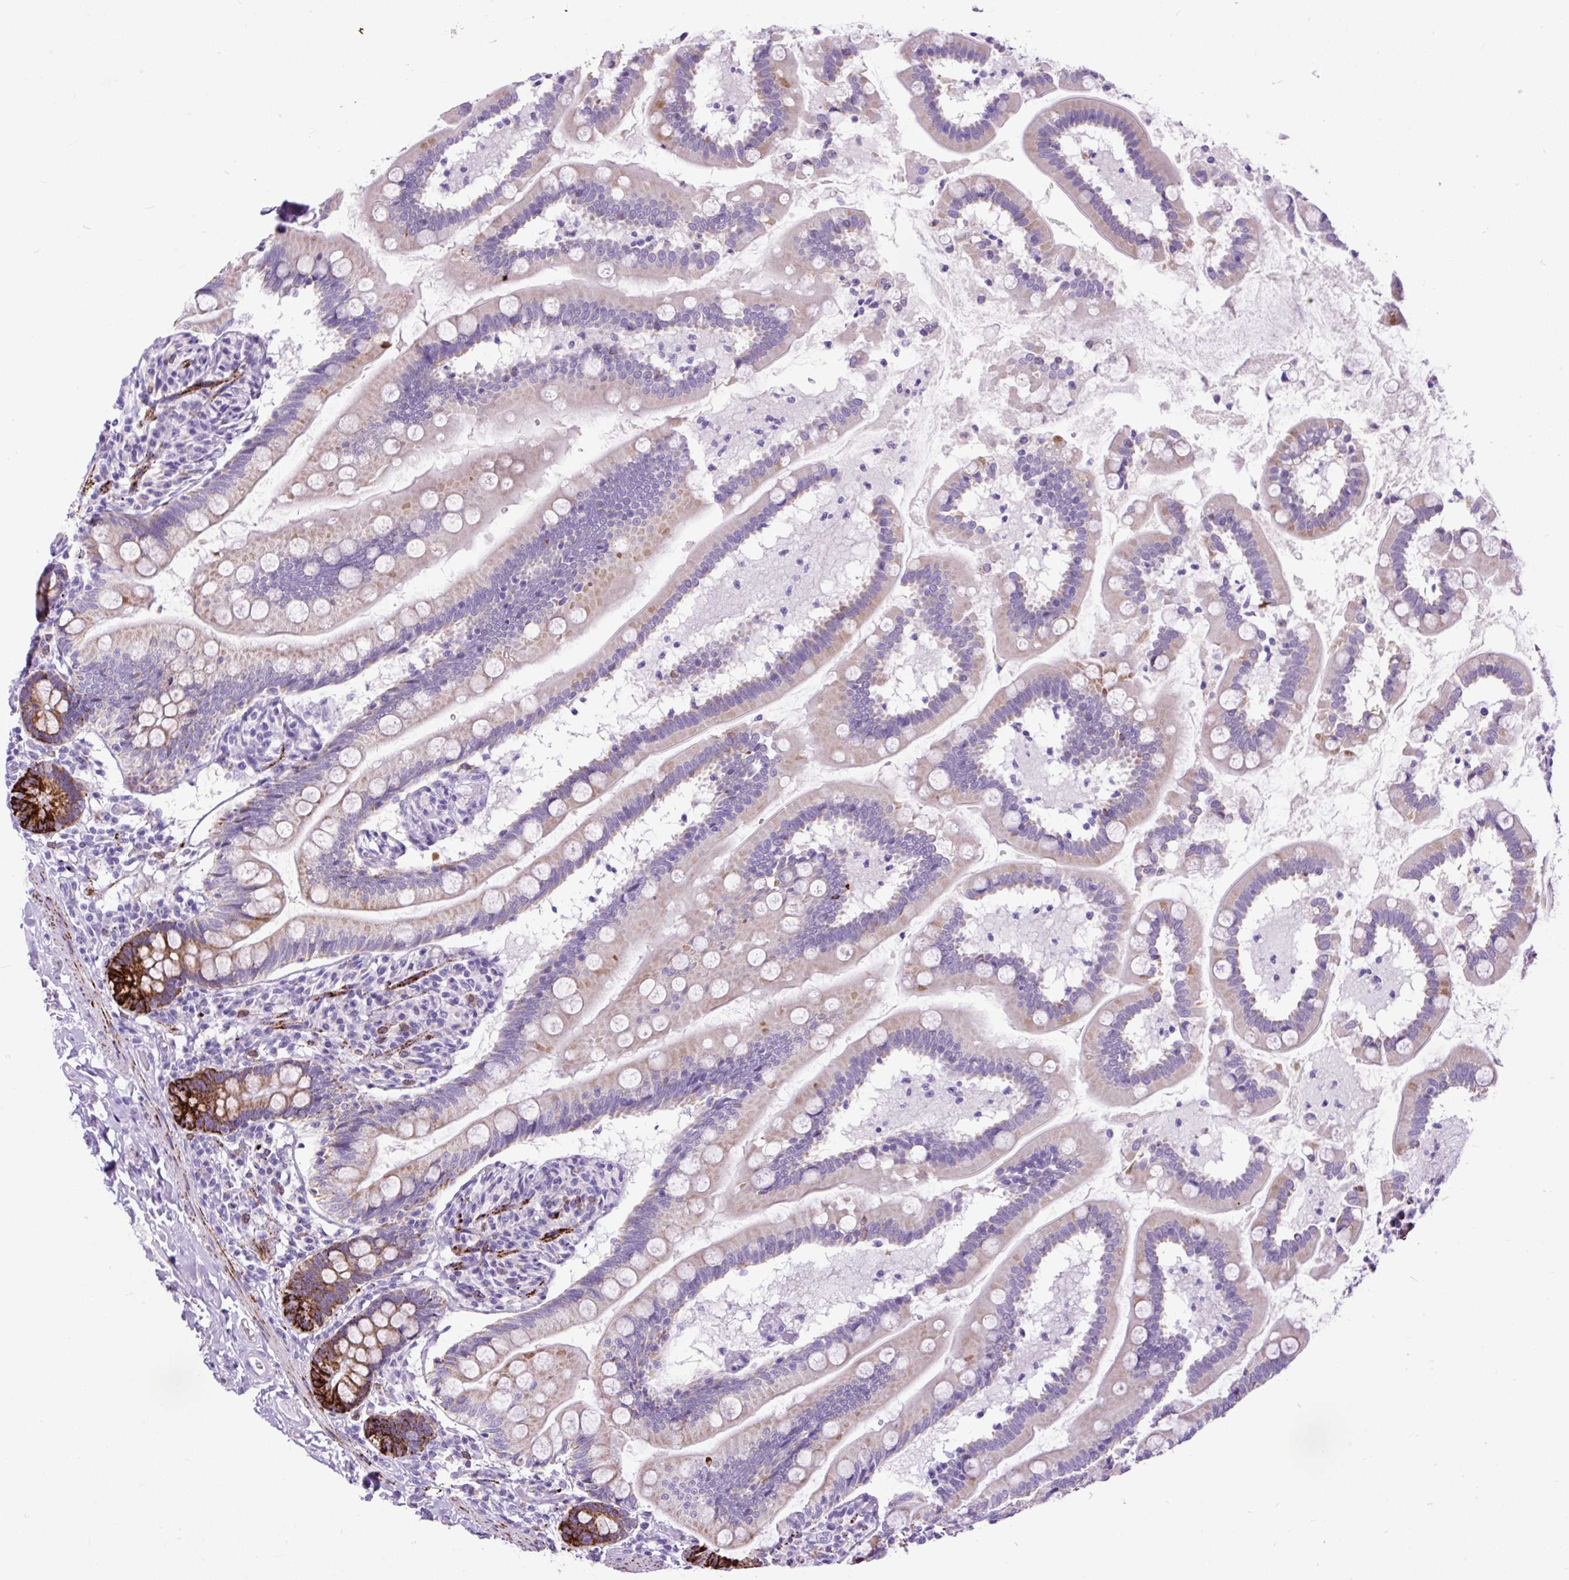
{"staining": {"intensity": "strong", "quantity": "25%-75%", "location": "cytoplasmic/membranous"}, "tissue": "small intestine", "cell_type": "Glandular cells", "image_type": "normal", "snomed": [{"axis": "morphology", "description": "Normal tissue, NOS"}, {"axis": "topography", "description": "Small intestine"}], "caption": "High-magnification brightfield microscopy of unremarkable small intestine stained with DAB (3,3'-diaminobenzidine) (brown) and counterstained with hematoxylin (blue). glandular cells exhibit strong cytoplasmic/membranous expression is present in about25%-75% of cells.", "gene": "ZNF256", "patient": {"sex": "female", "age": 64}}